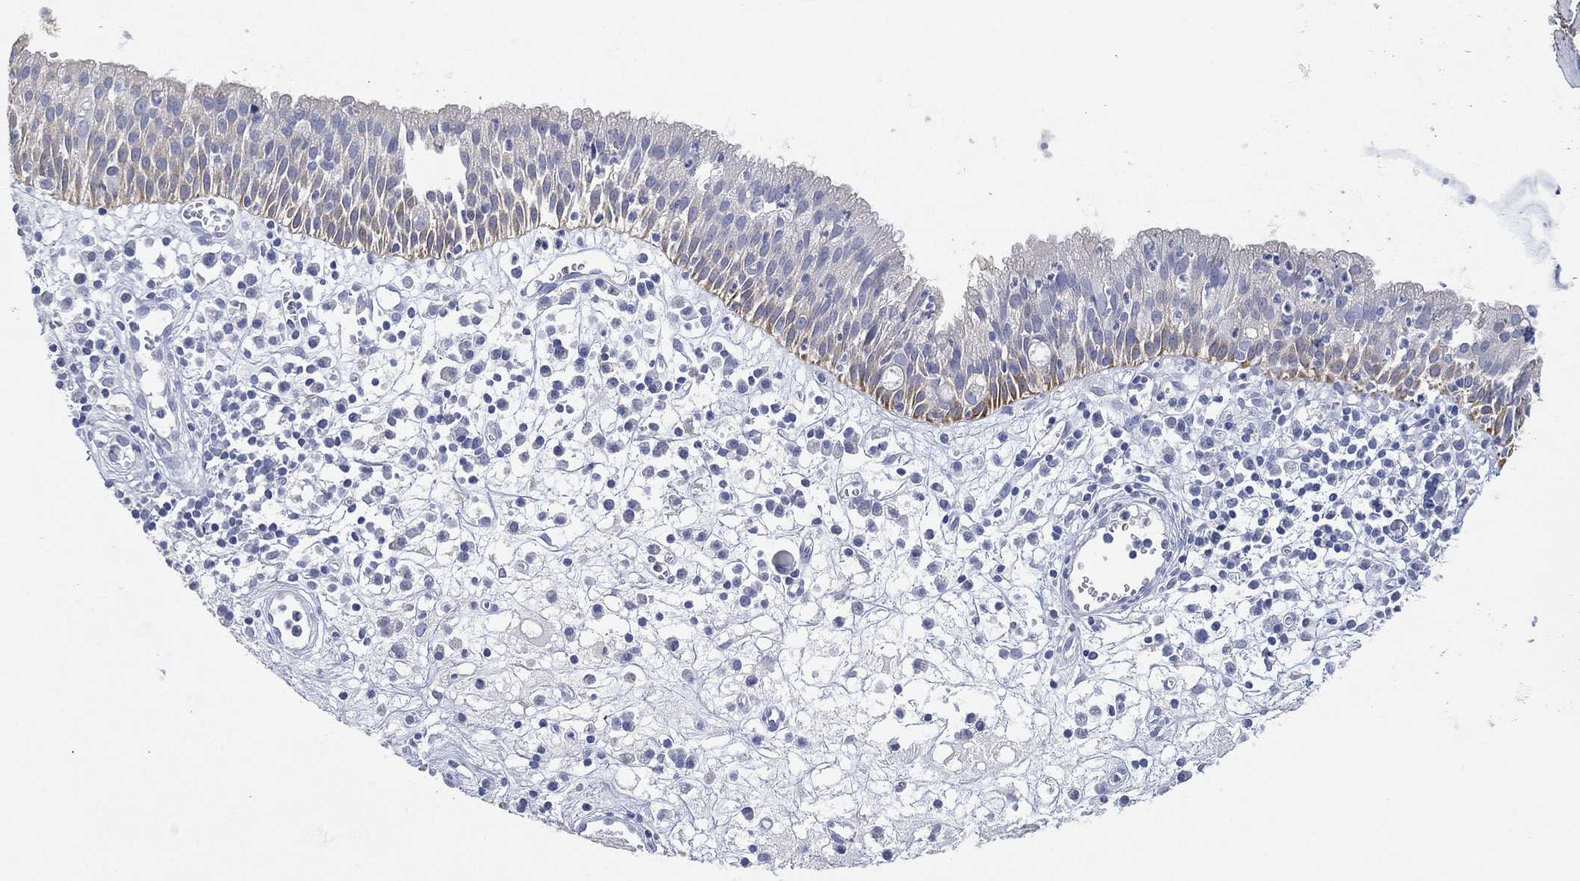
{"staining": {"intensity": "moderate", "quantity": "<25%", "location": "cytoplasmic/membranous"}, "tissue": "nasopharynx", "cell_type": "Respiratory epithelial cells", "image_type": "normal", "snomed": [{"axis": "morphology", "description": "Normal tissue, NOS"}, {"axis": "topography", "description": "Nasopharynx"}], "caption": "This image displays immunohistochemistry (IHC) staining of benign nasopharynx, with low moderate cytoplasmic/membranous staining in about <25% of respiratory epithelial cells.", "gene": "FMO1", "patient": {"sex": "female", "age": 77}}